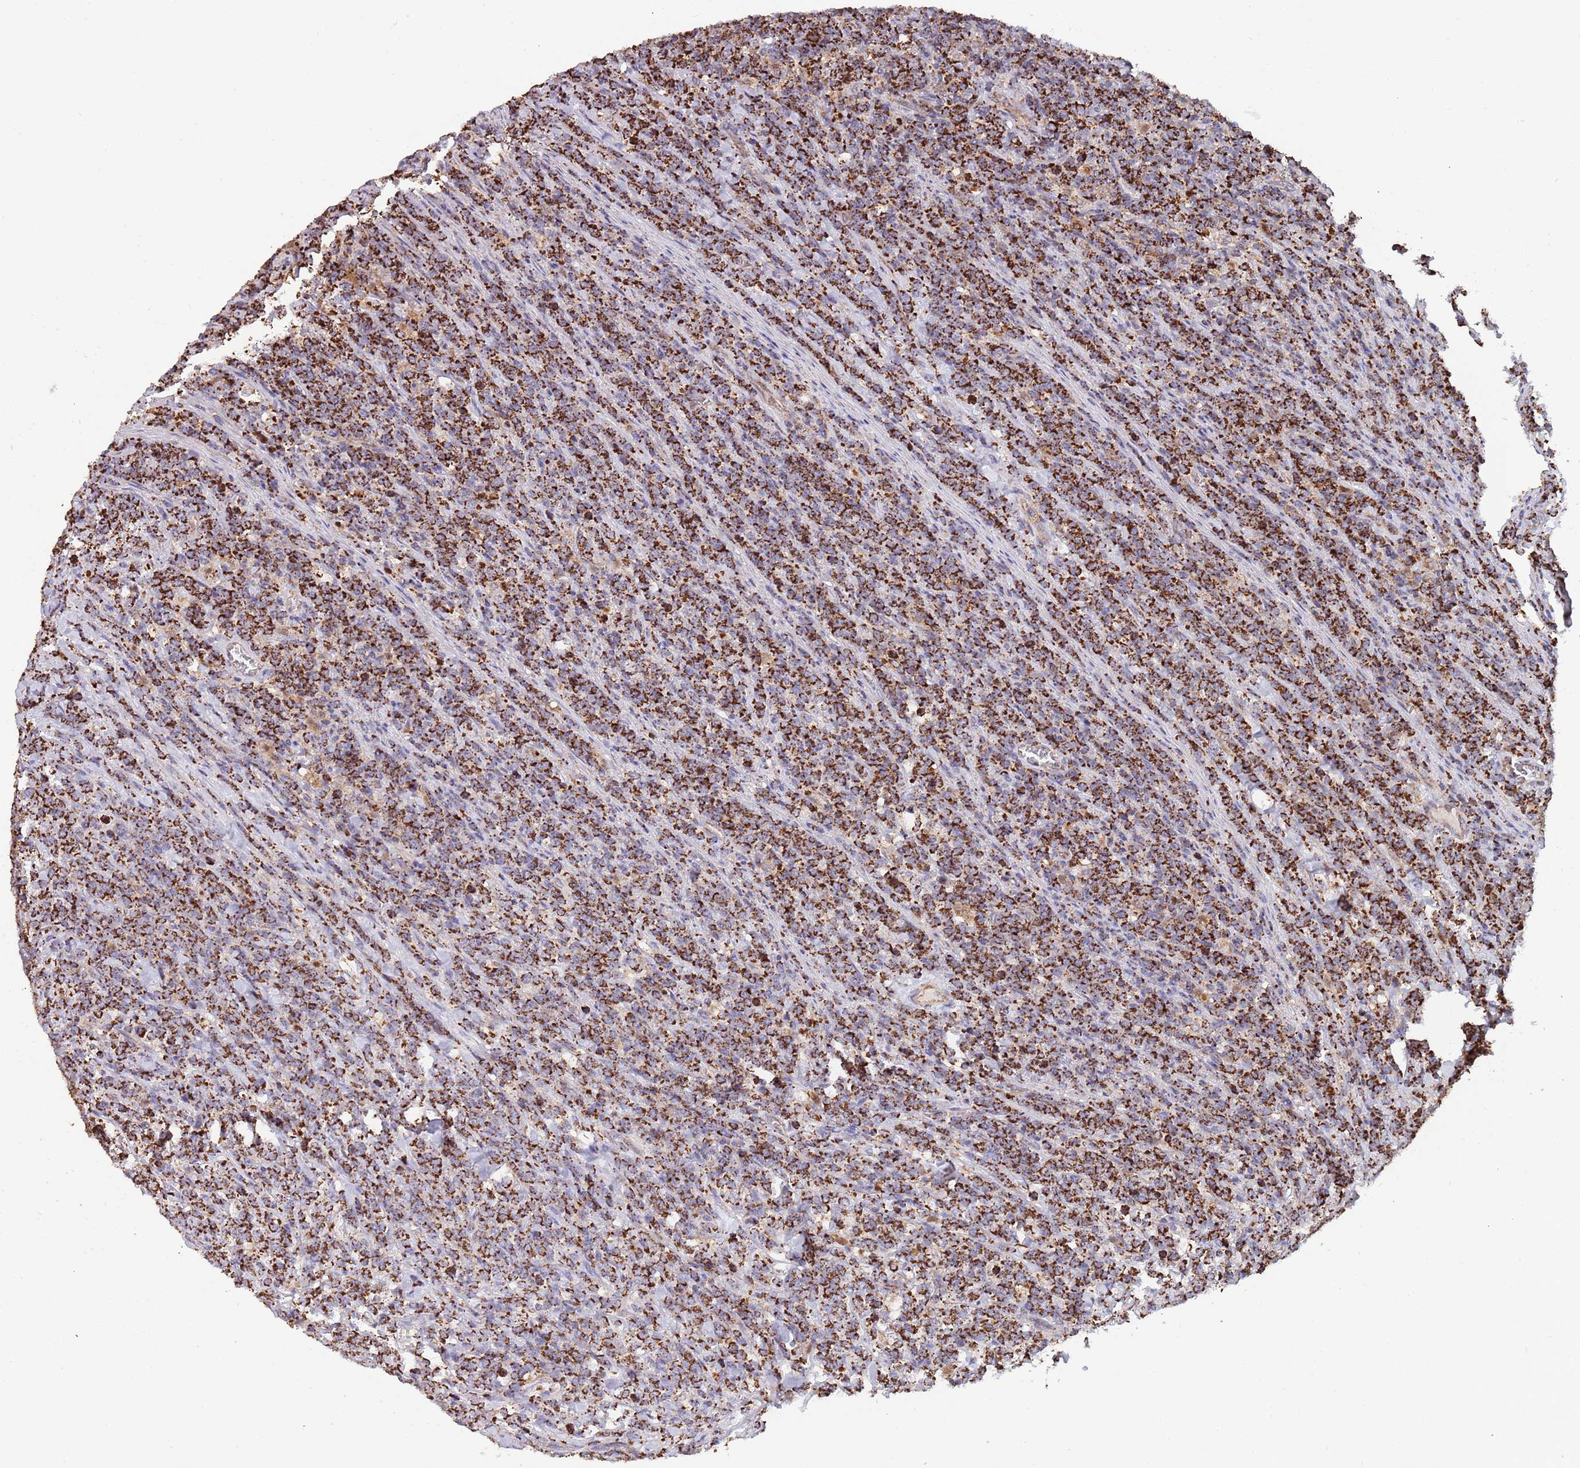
{"staining": {"intensity": "strong", "quantity": ">75%", "location": "cytoplasmic/membranous"}, "tissue": "lymphoma", "cell_type": "Tumor cells", "image_type": "cancer", "snomed": [{"axis": "morphology", "description": "Malignant lymphoma, non-Hodgkin's type, High grade"}, {"axis": "topography", "description": "Small intestine"}], "caption": "Malignant lymphoma, non-Hodgkin's type (high-grade) was stained to show a protein in brown. There is high levels of strong cytoplasmic/membranous positivity in about >75% of tumor cells.", "gene": "VPS16", "patient": {"sex": "male", "age": 8}}